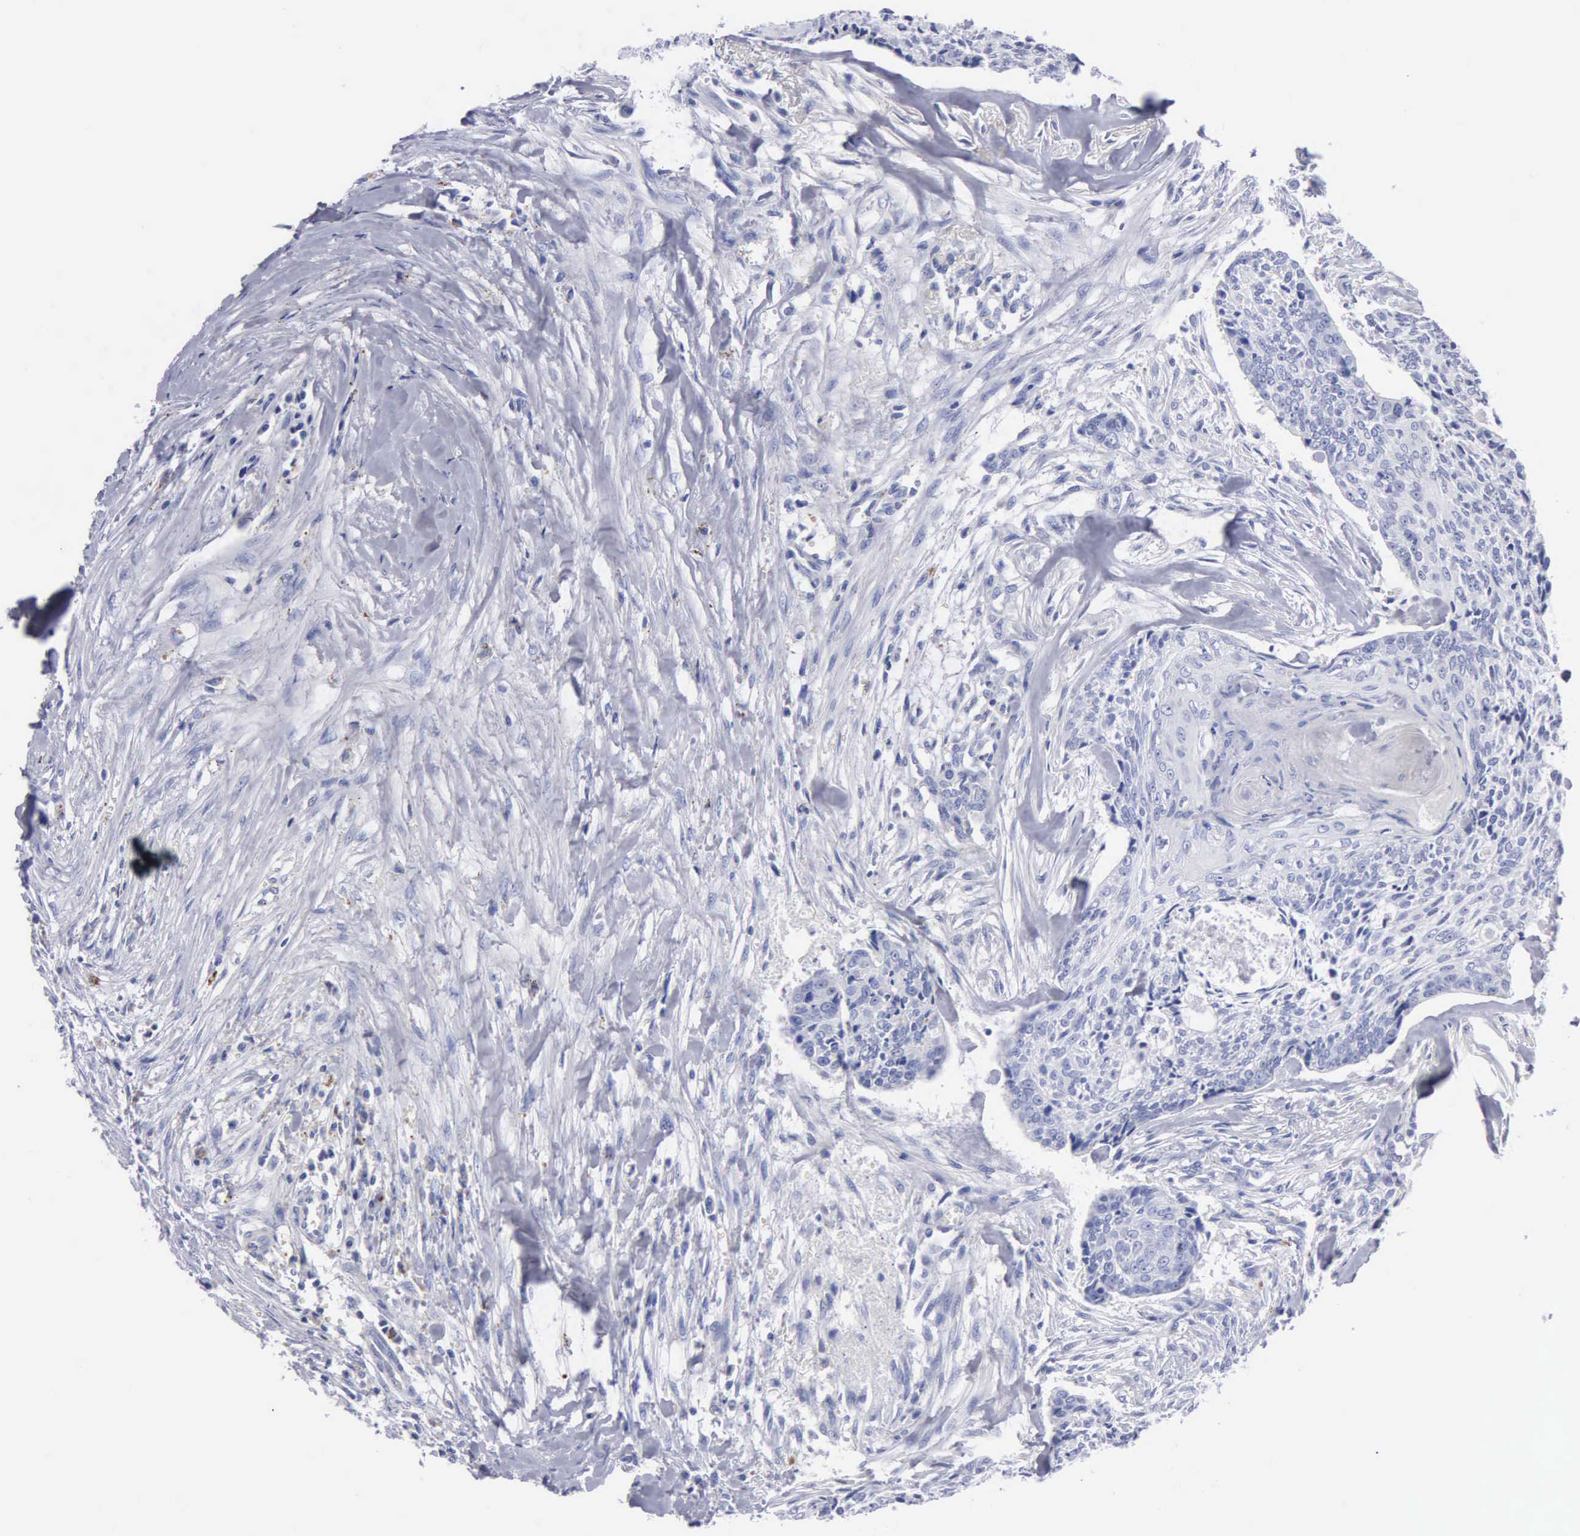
{"staining": {"intensity": "negative", "quantity": "none", "location": "none"}, "tissue": "head and neck cancer", "cell_type": "Tumor cells", "image_type": "cancer", "snomed": [{"axis": "morphology", "description": "Squamous cell carcinoma, NOS"}, {"axis": "topography", "description": "Salivary gland"}, {"axis": "topography", "description": "Head-Neck"}], "caption": "Immunohistochemical staining of human head and neck squamous cell carcinoma exhibits no significant positivity in tumor cells.", "gene": "CTSL", "patient": {"sex": "male", "age": 70}}